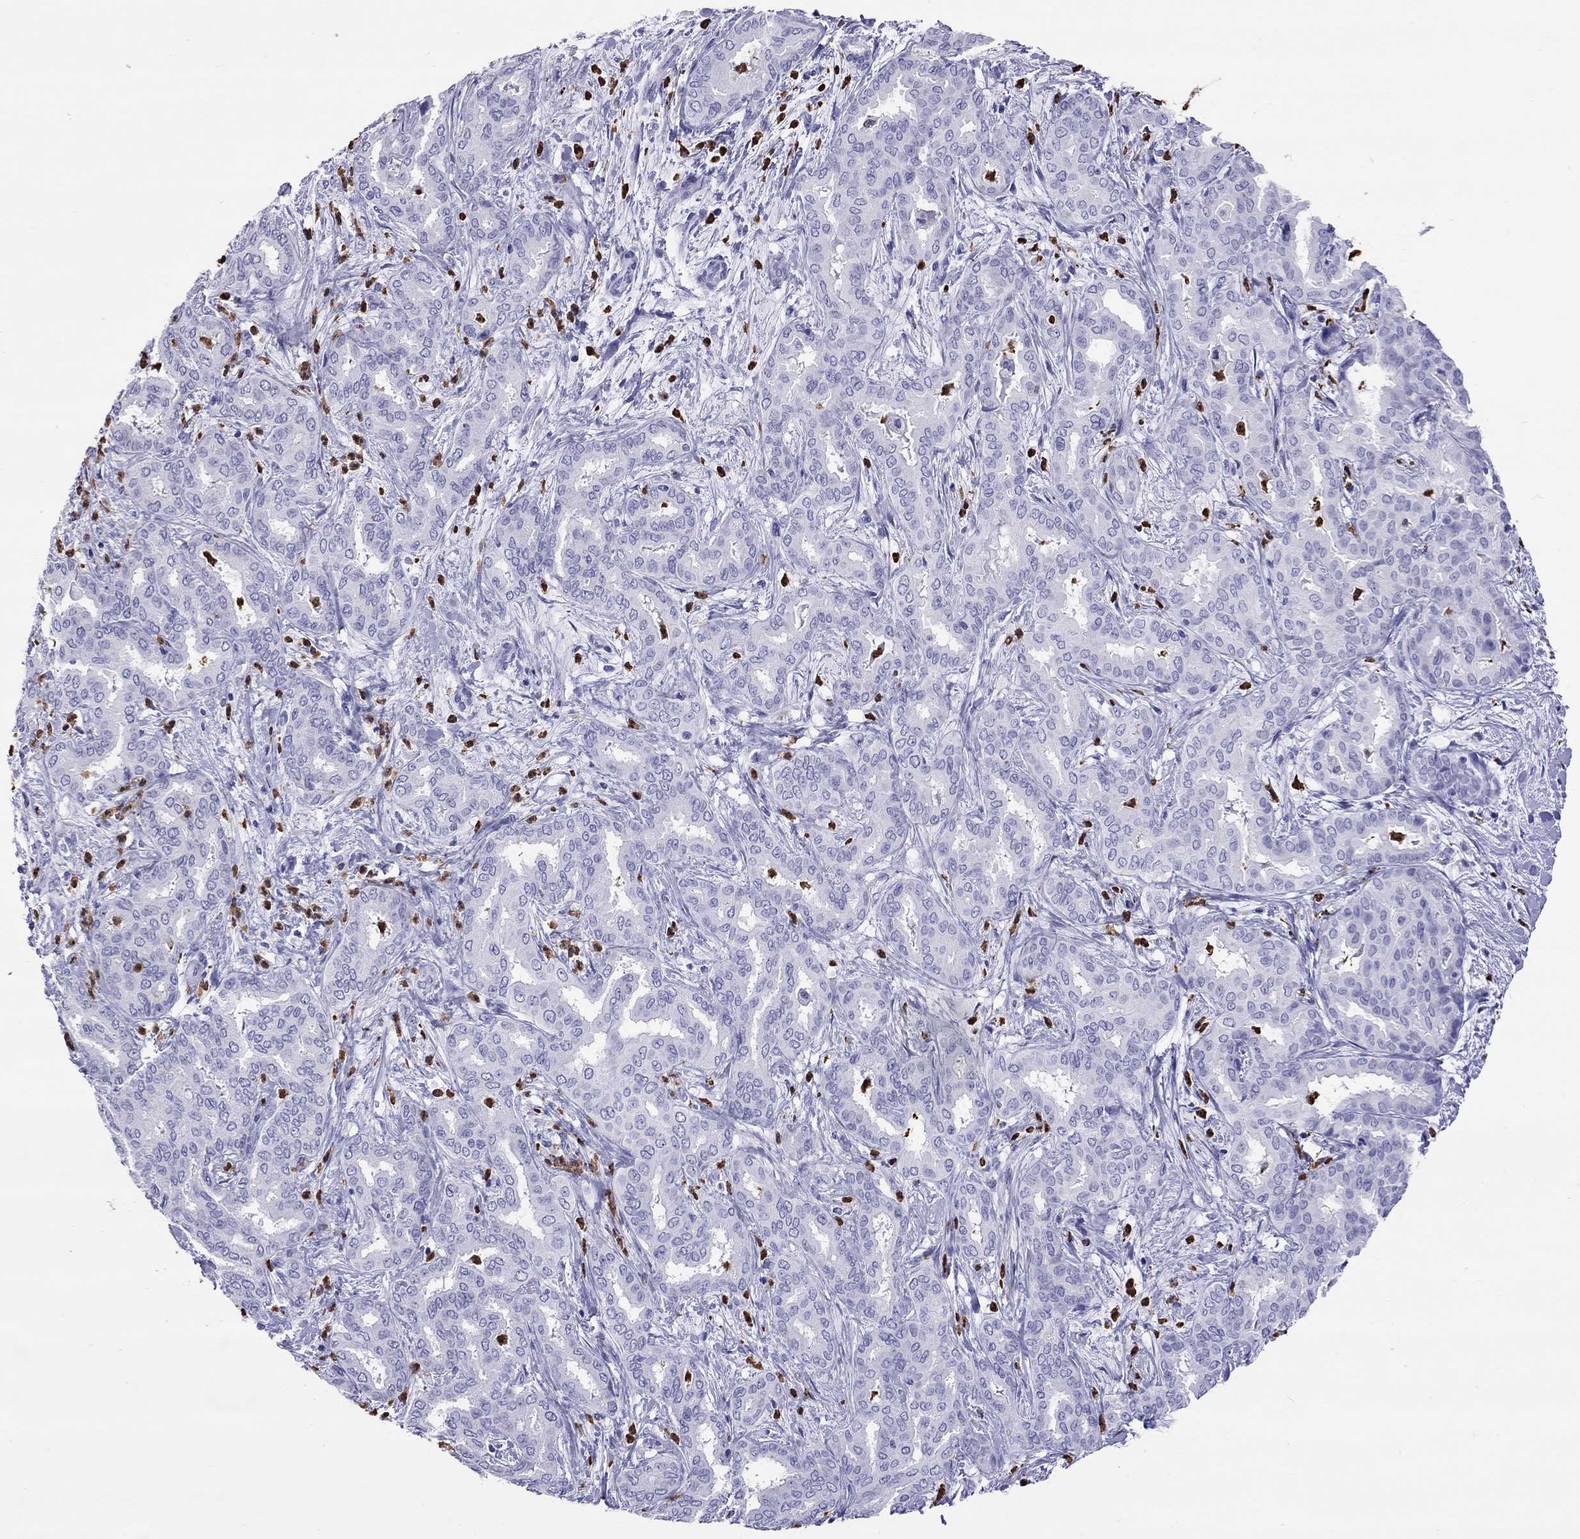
{"staining": {"intensity": "negative", "quantity": "none", "location": "none"}, "tissue": "liver cancer", "cell_type": "Tumor cells", "image_type": "cancer", "snomed": [{"axis": "morphology", "description": "Cholangiocarcinoma"}, {"axis": "topography", "description": "Liver"}], "caption": "Cholangiocarcinoma (liver) was stained to show a protein in brown. There is no significant expression in tumor cells.", "gene": "SLAMF1", "patient": {"sex": "female", "age": 64}}